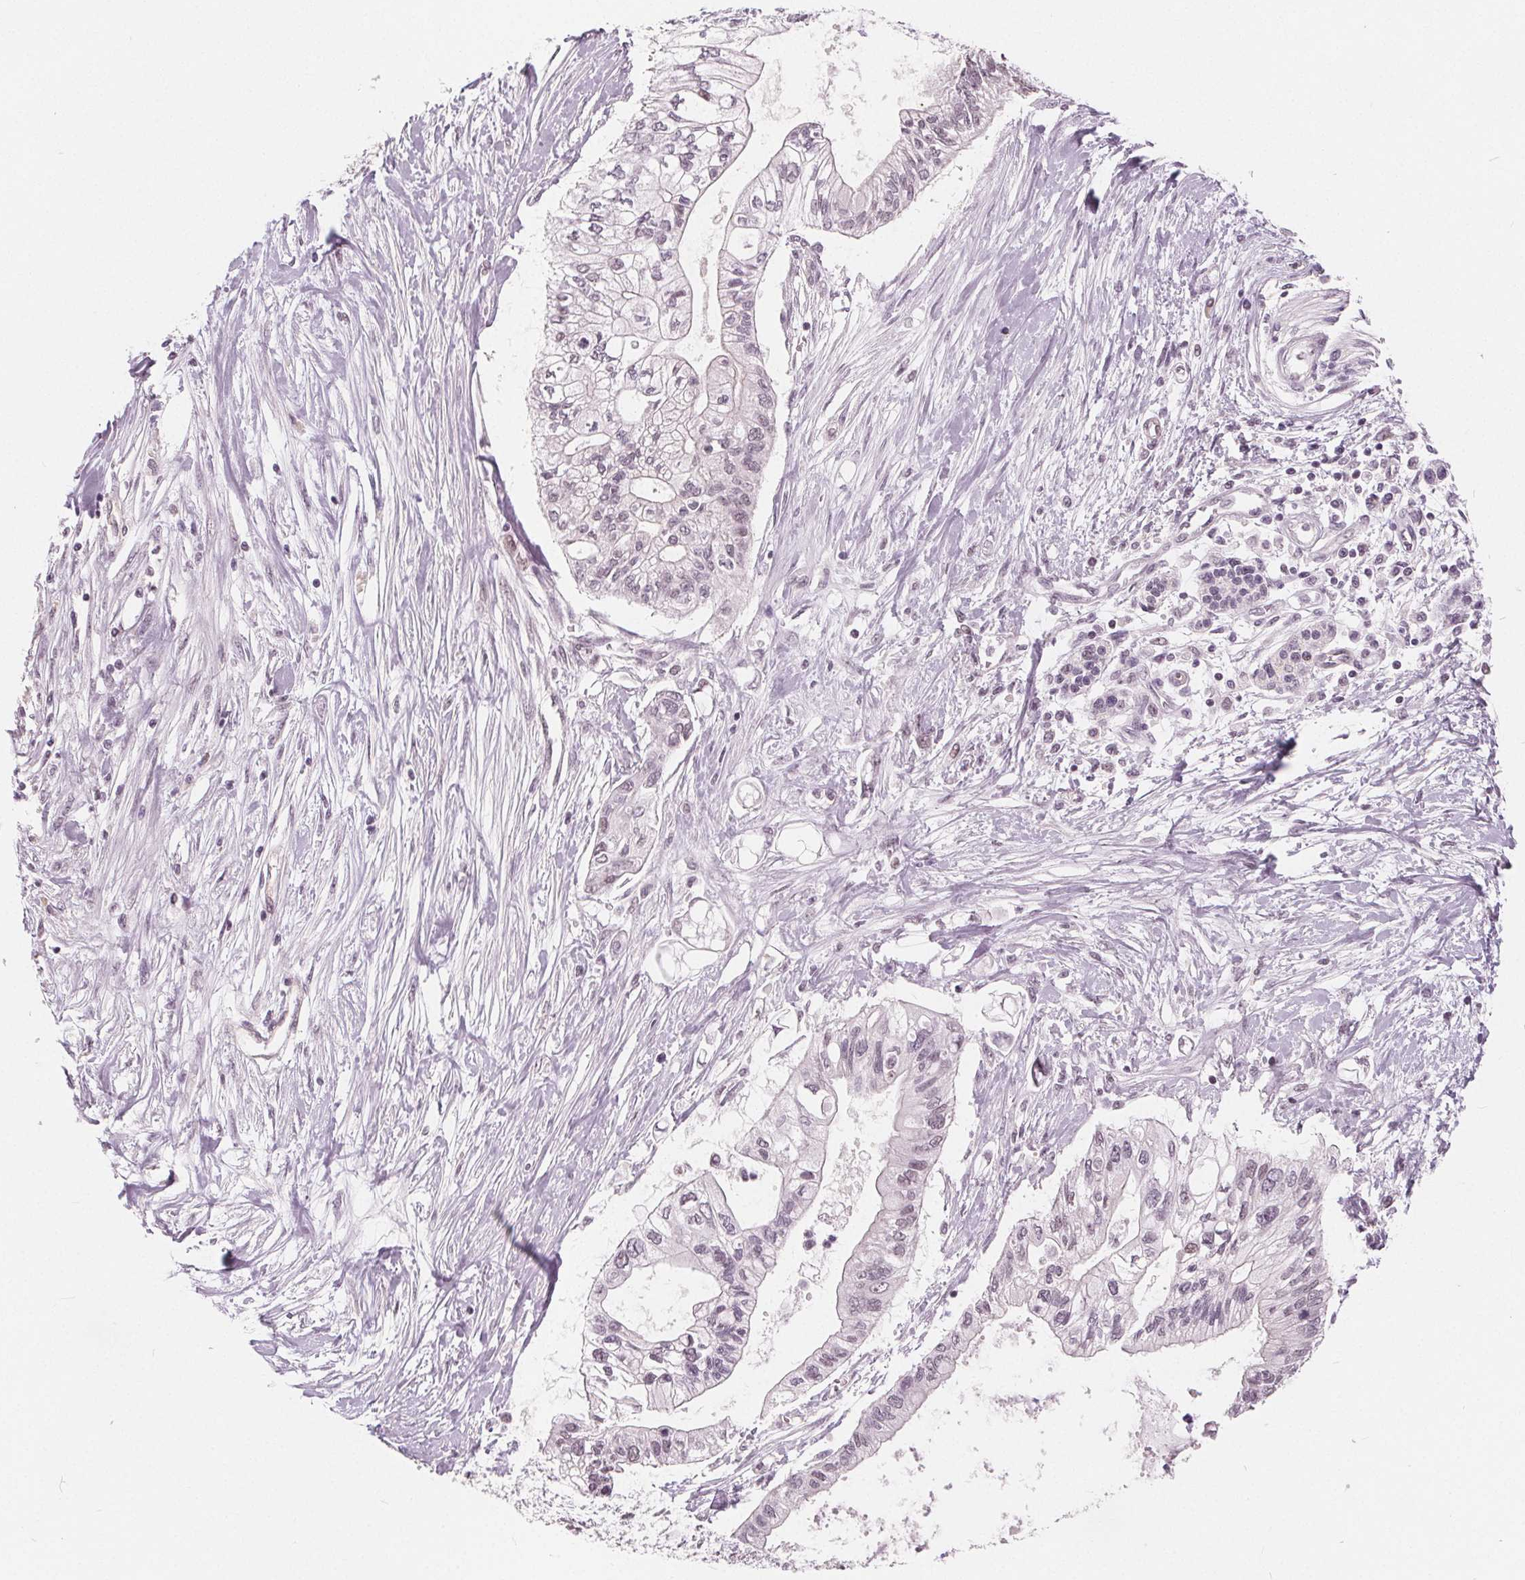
{"staining": {"intensity": "weak", "quantity": "<25%", "location": "nuclear"}, "tissue": "pancreatic cancer", "cell_type": "Tumor cells", "image_type": "cancer", "snomed": [{"axis": "morphology", "description": "Adenocarcinoma, NOS"}, {"axis": "topography", "description": "Pancreas"}], "caption": "IHC image of neoplastic tissue: adenocarcinoma (pancreatic) stained with DAB (3,3'-diaminobenzidine) displays no significant protein staining in tumor cells.", "gene": "NUP210L", "patient": {"sex": "female", "age": 77}}